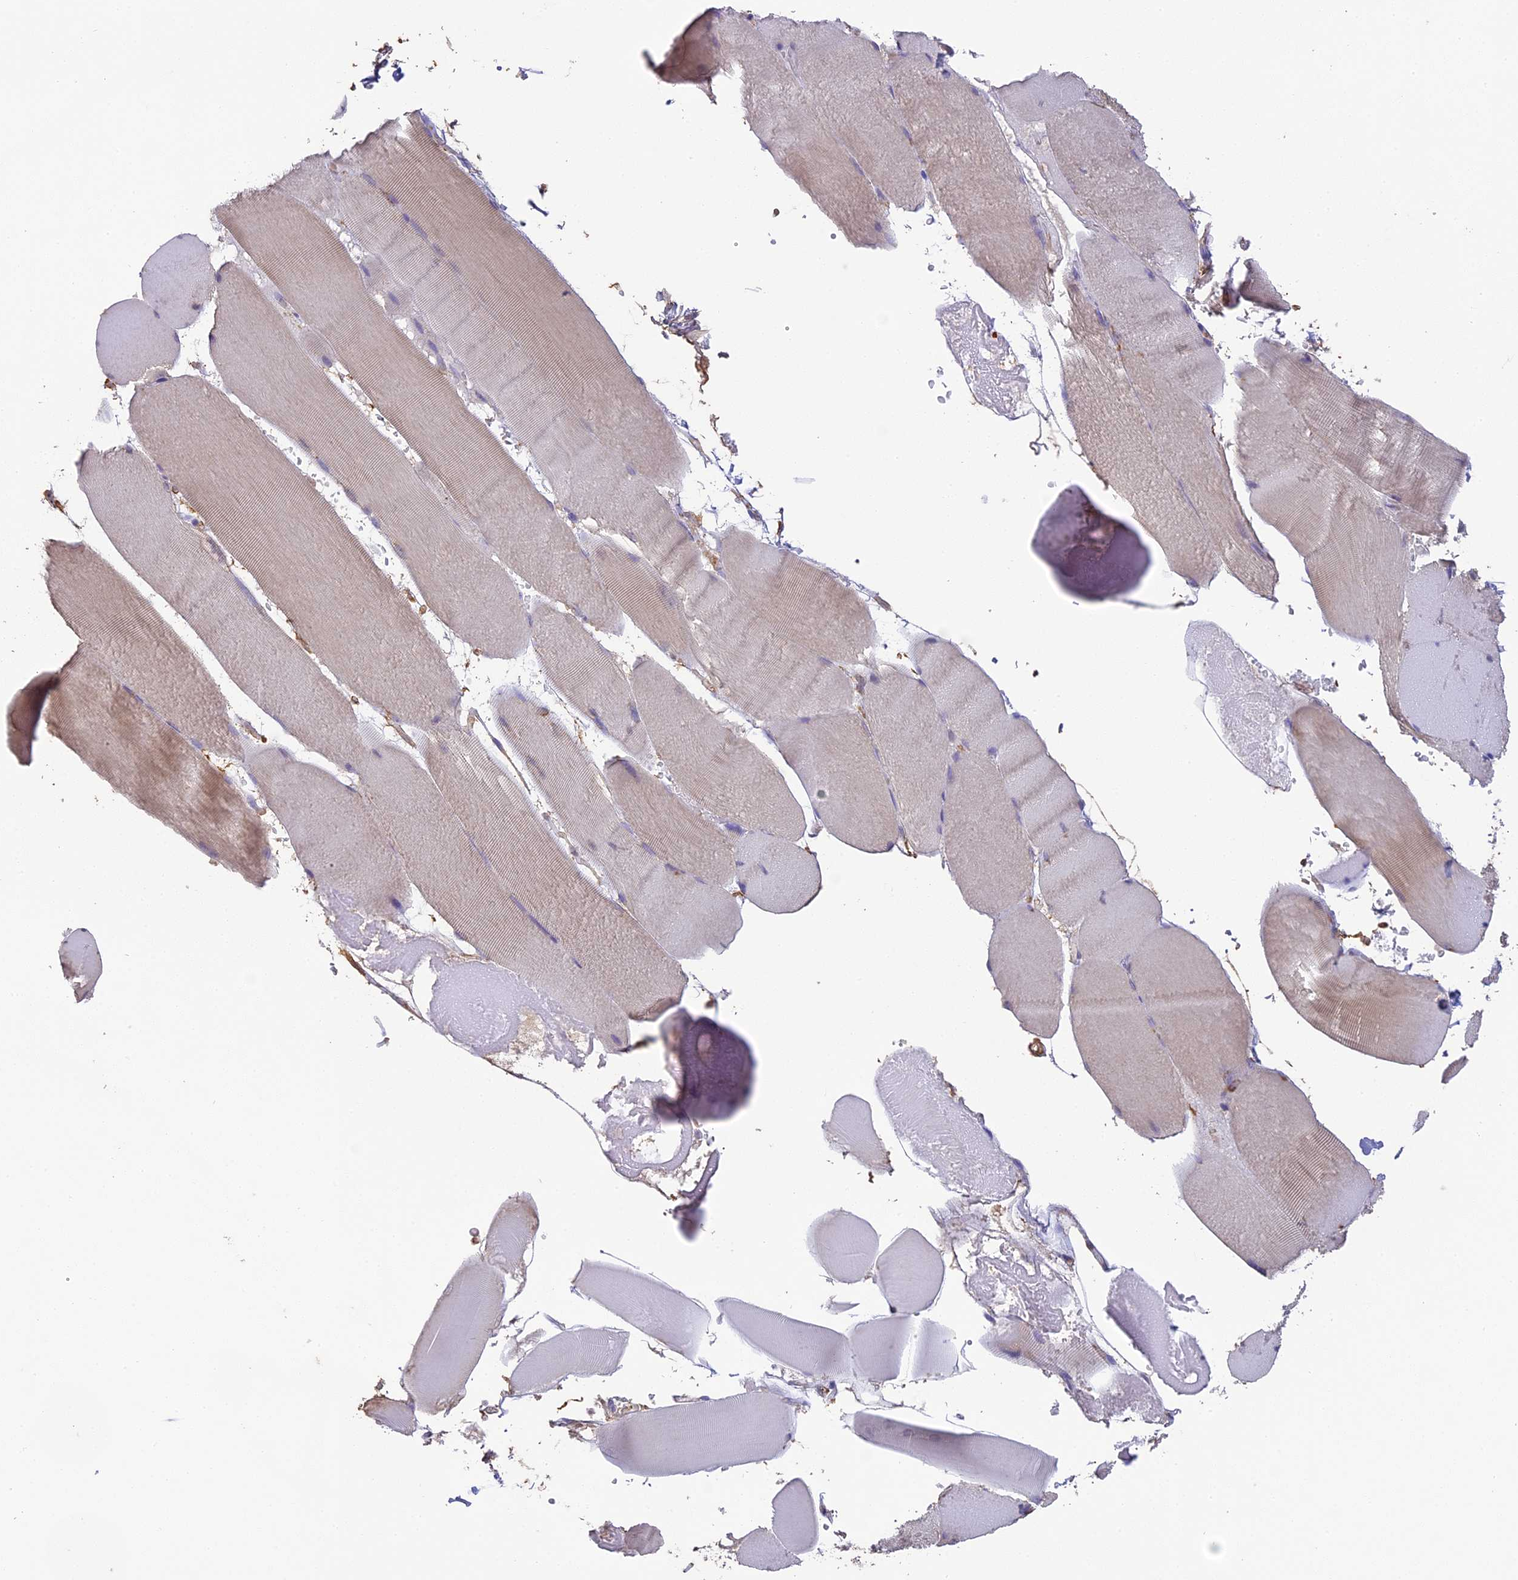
{"staining": {"intensity": "weak", "quantity": "25%-75%", "location": "cytoplasmic/membranous"}, "tissue": "skeletal muscle", "cell_type": "Myocytes", "image_type": "normal", "snomed": [{"axis": "morphology", "description": "Normal tissue, NOS"}, {"axis": "topography", "description": "Skeletal muscle"}, {"axis": "topography", "description": "Head-Neck"}], "caption": "The photomicrograph displays staining of benign skeletal muscle, revealing weak cytoplasmic/membranous protein staining (brown color) within myocytes.", "gene": "ARHGAP19", "patient": {"sex": "male", "age": 66}}